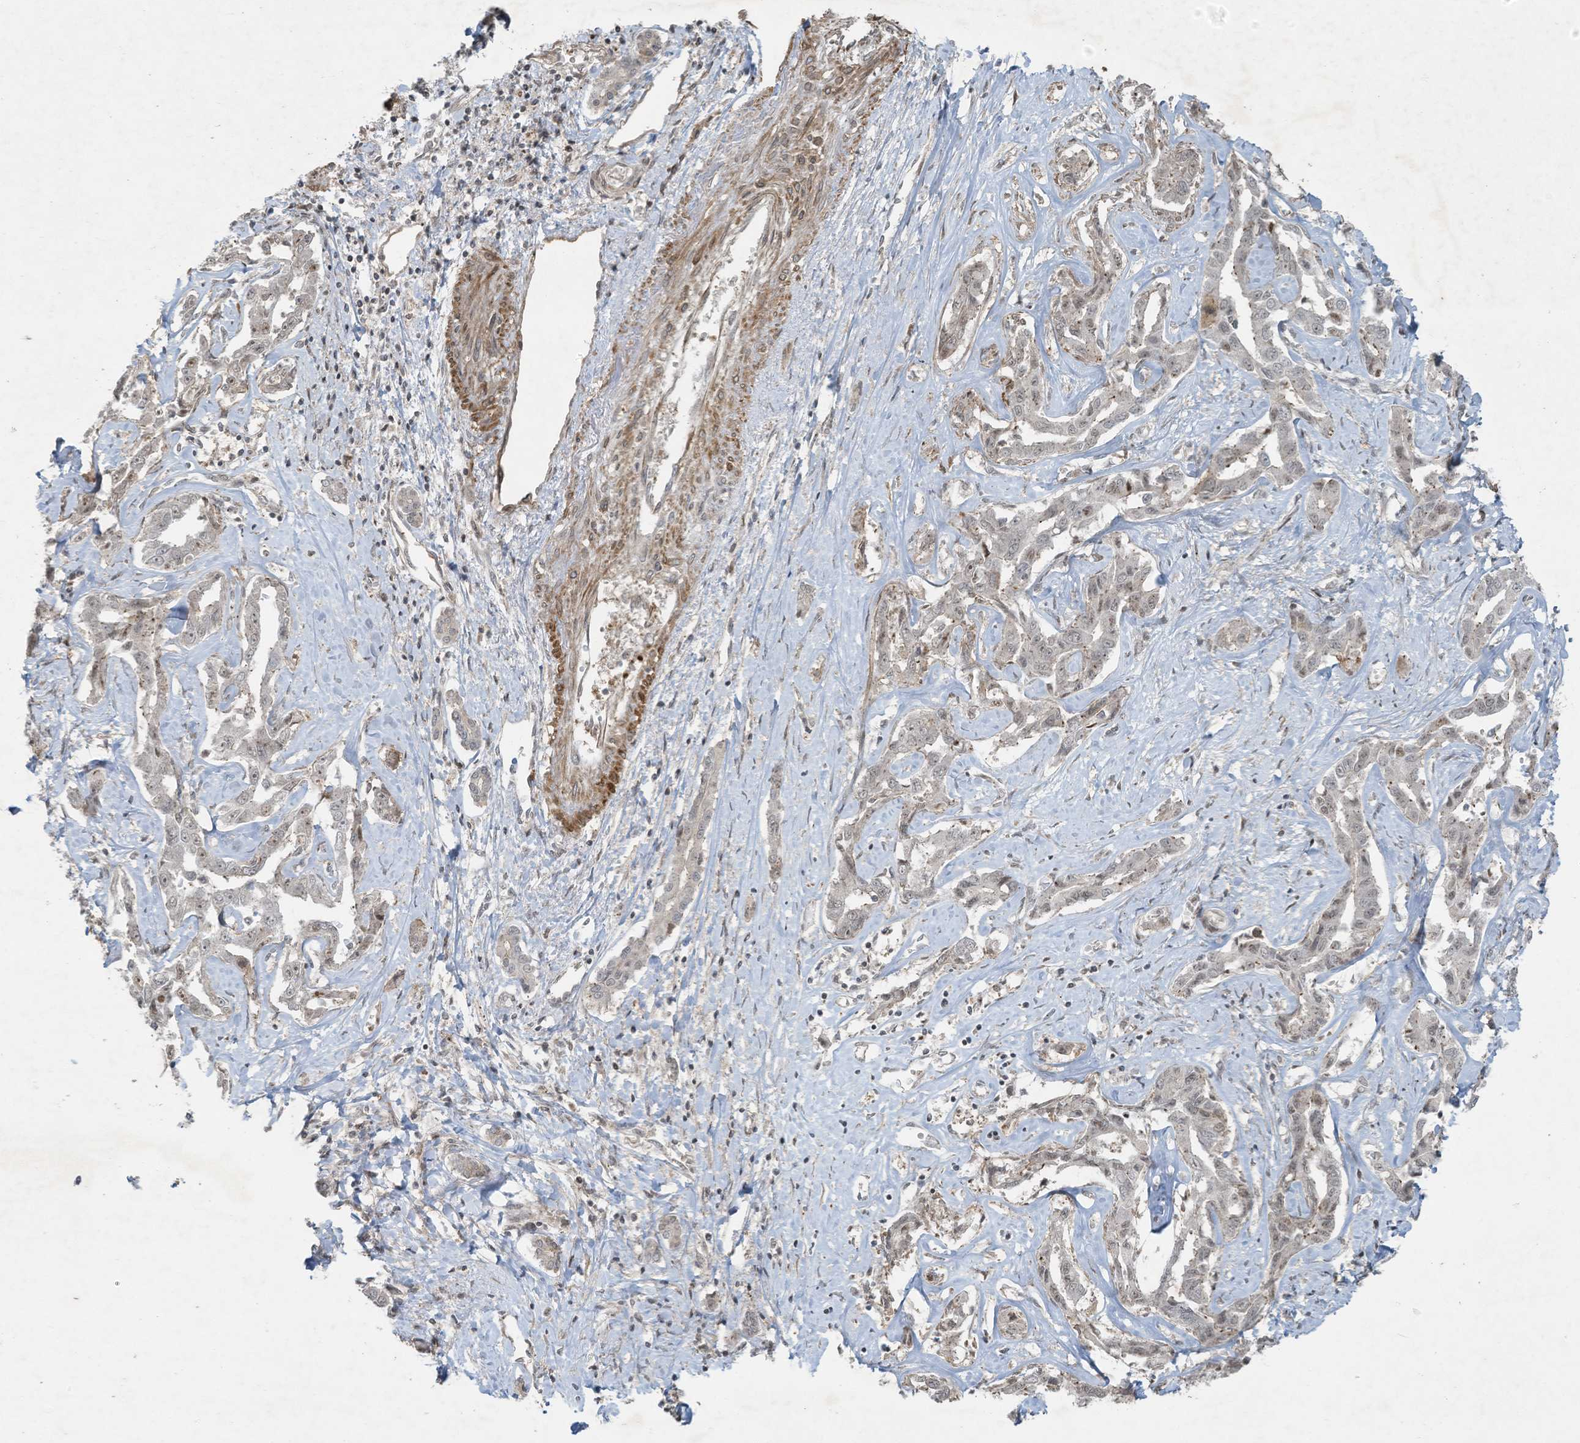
{"staining": {"intensity": "negative", "quantity": "none", "location": "none"}, "tissue": "liver cancer", "cell_type": "Tumor cells", "image_type": "cancer", "snomed": [{"axis": "morphology", "description": "Cholangiocarcinoma"}, {"axis": "topography", "description": "Liver"}], "caption": "An IHC micrograph of liver cancer (cholangiocarcinoma) is shown. There is no staining in tumor cells of liver cancer (cholangiocarcinoma).", "gene": "ZNF263", "patient": {"sex": "male", "age": 59}}